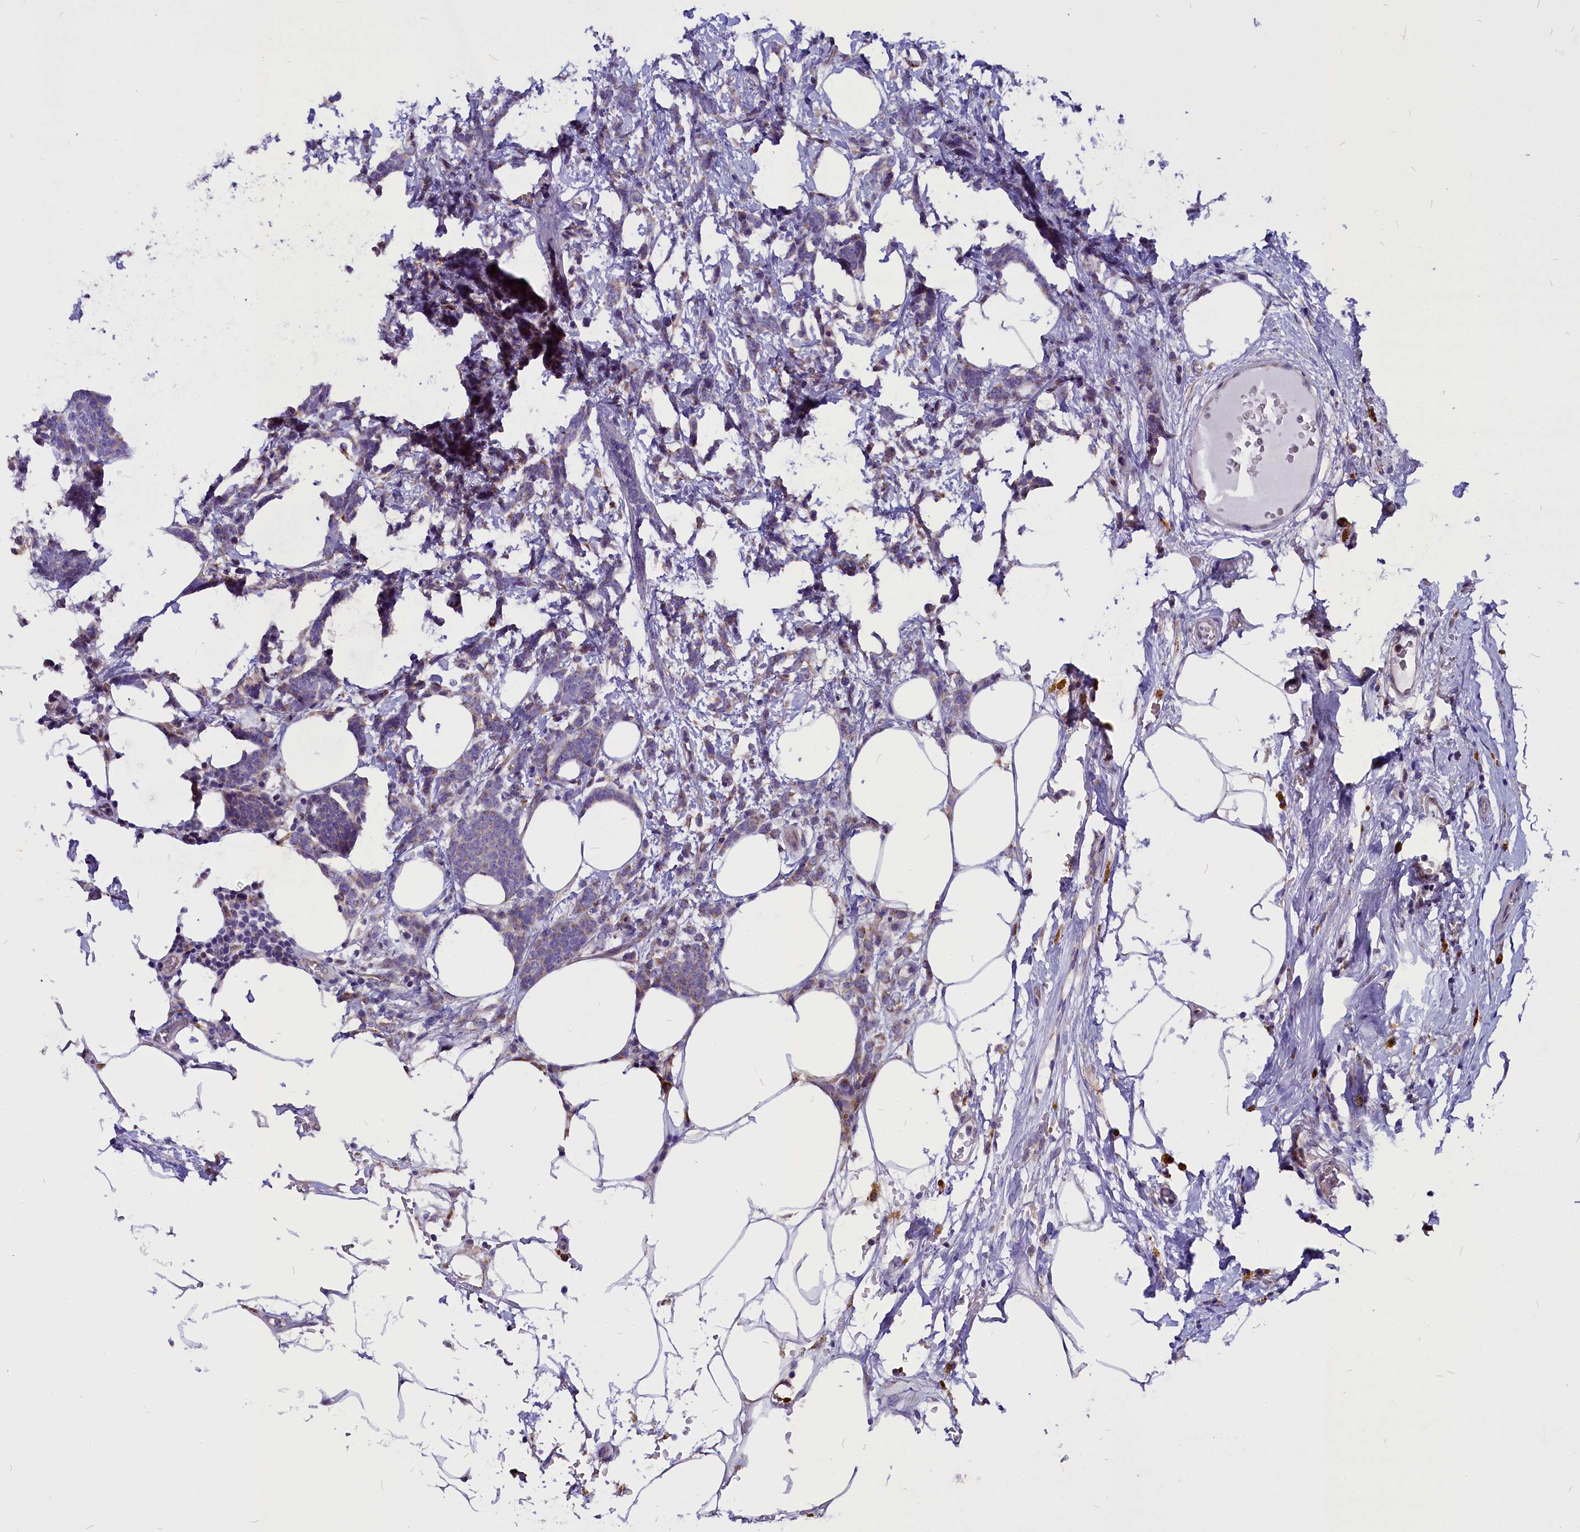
{"staining": {"intensity": "weak", "quantity": "25%-75%", "location": "cytoplasmic/membranous"}, "tissue": "breast cancer", "cell_type": "Tumor cells", "image_type": "cancer", "snomed": [{"axis": "morphology", "description": "Lobular carcinoma"}, {"axis": "topography", "description": "Breast"}], "caption": "Protein analysis of breast cancer tissue shows weak cytoplasmic/membranous expression in about 25%-75% of tumor cells.", "gene": "CEP170", "patient": {"sex": "female", "age": 58}}